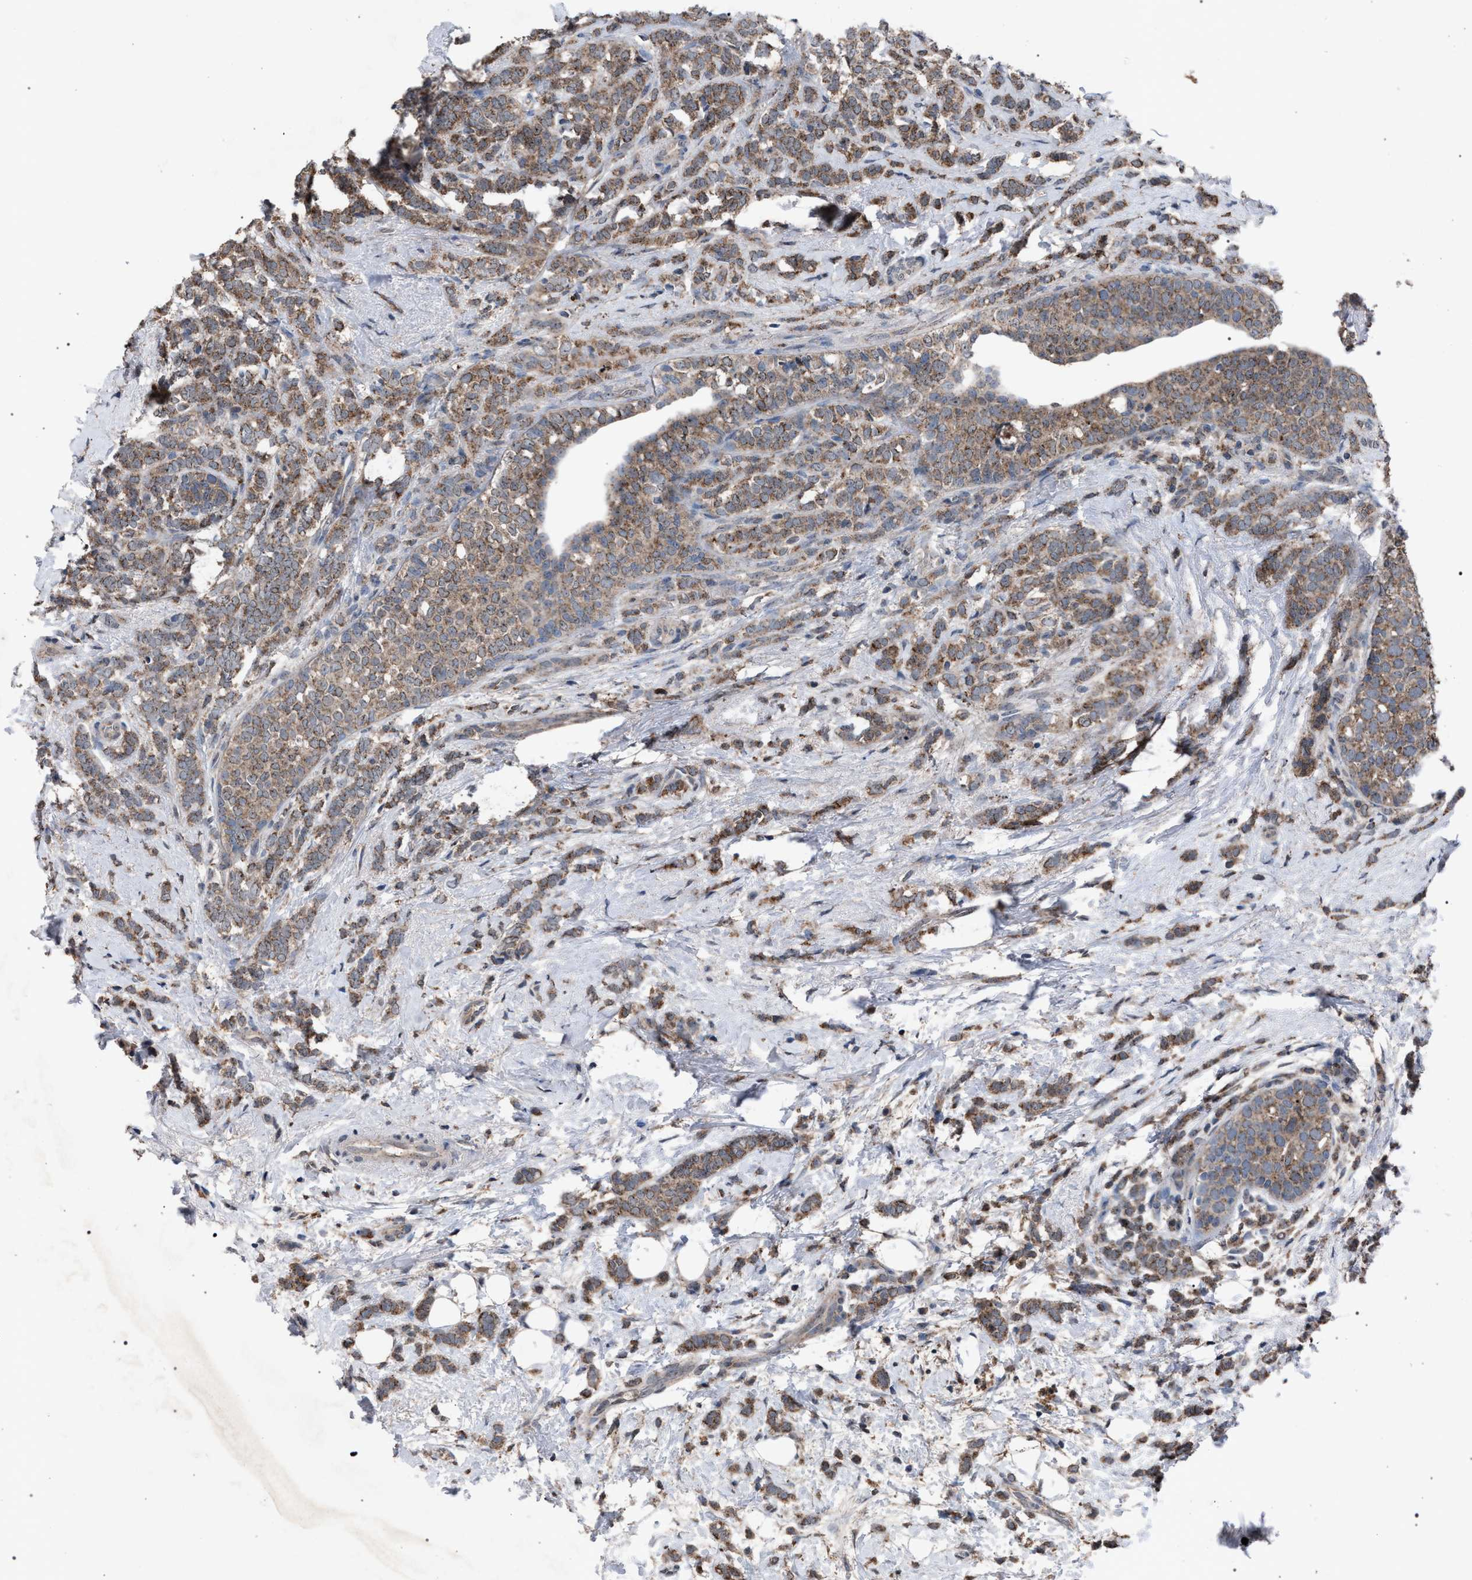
{"staining": {"intensity": "moderate", "quantity": ">75%", "location": "cytoplasmic/membranous"}, "tissue": "breast cancer", "cell_type": "Tumor cells", "image_type": "cancer", "snomed": [{"axis": "morphology", "description": "Lobular carcinoma"}, {"axis": "topography", "description": "Breast"}], "caption": "The immunohistochemical stain shows moderate cytoplasmic/membranous staining in tumor cells of breast cancer tissue.", "gene": "HSD17B4", "patient": {"sex": "female", "age": 50}}